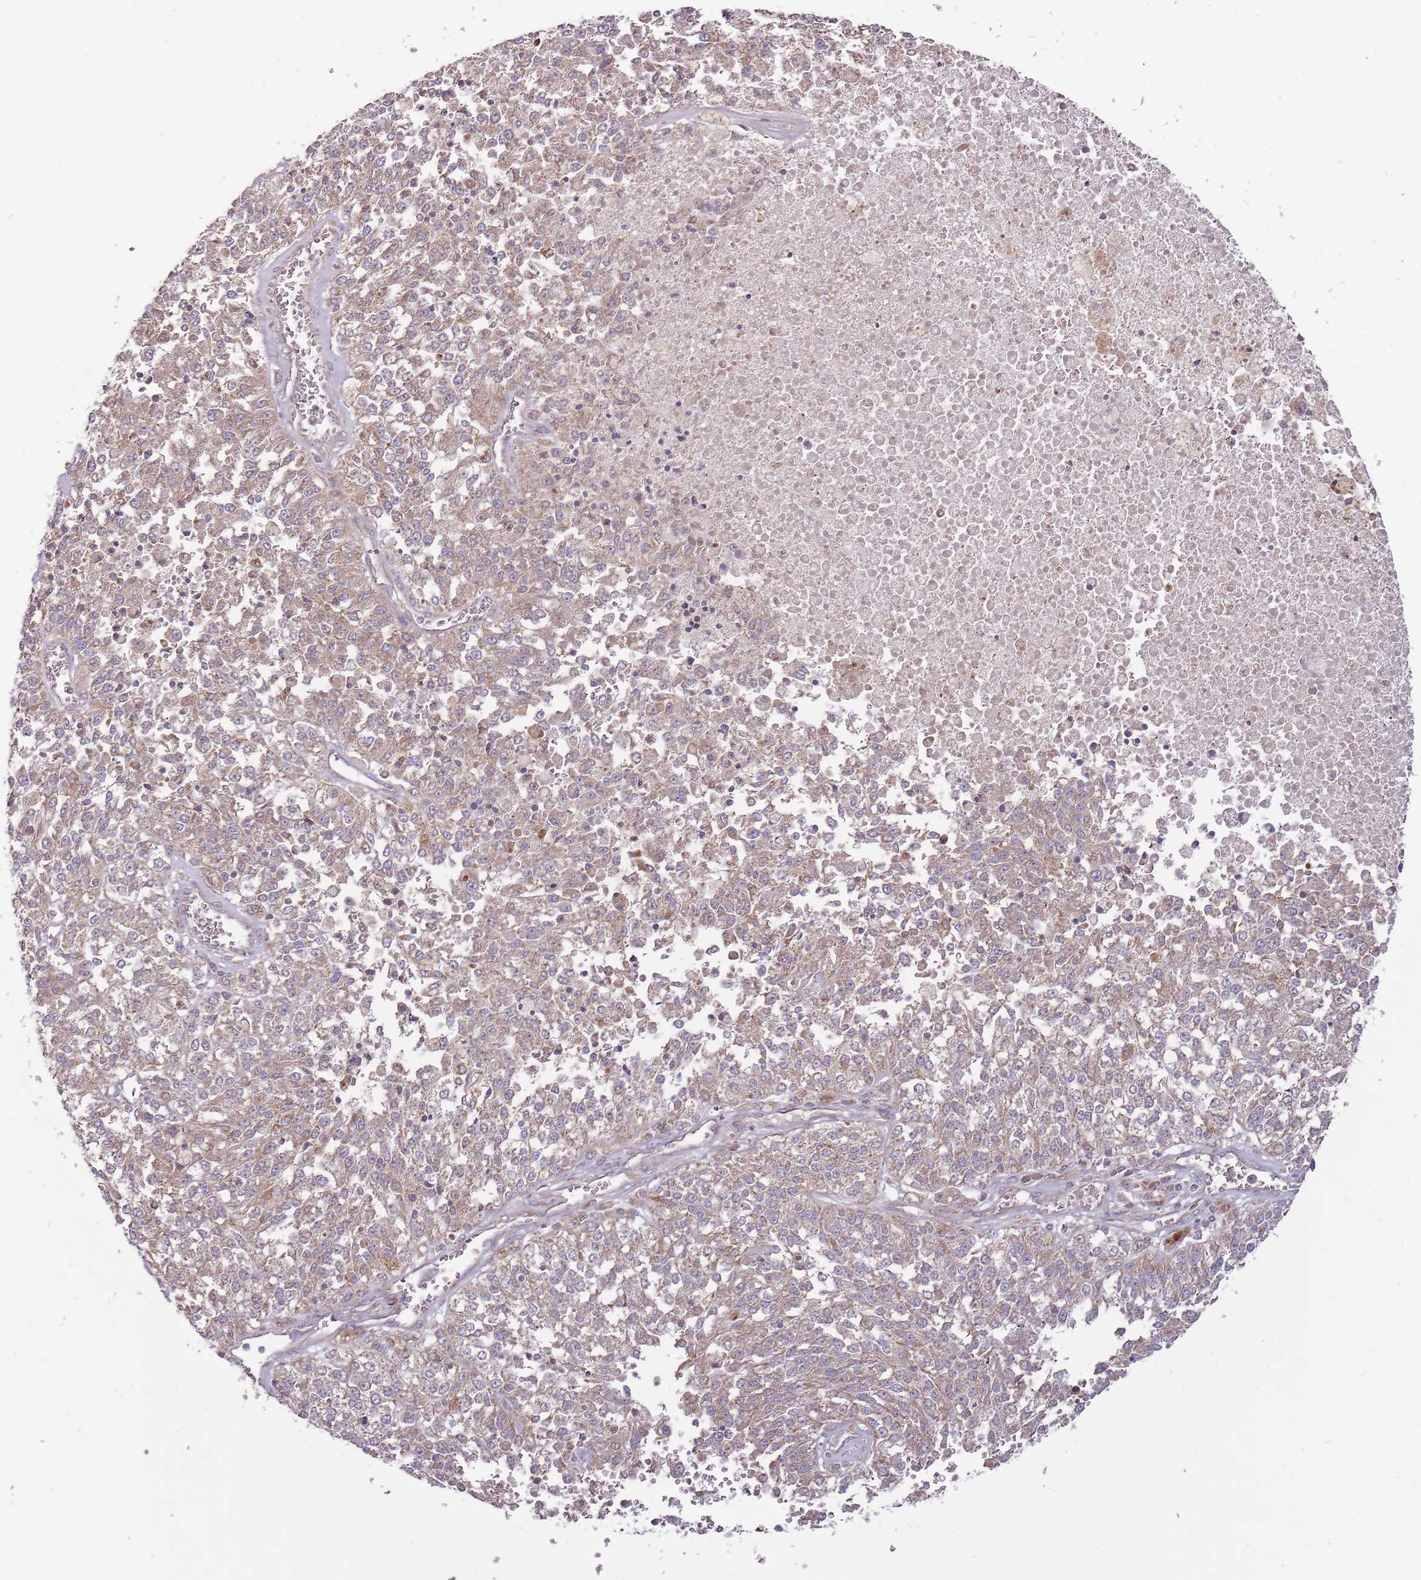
{"staining": {"intensity": "weak", "quantity": "25%-75%", "location": "cytoplasmic/membranous"}, "tissue": "melanoma", "cell_type": "Tumor cells", "image_type": "cancer", "snomed": [{"axis": "morphology", "description": "Malignant melanoma, NOS"}, {"axis": "topography", "description": "Skin"}], "caption": "Weak cytoplasmic/membranous positivity is appreciated in about 25%-75% of tumor cells in malignant melanoma.", "gene": "RNF181", "patient": {"sex": "female", "age": 64}}